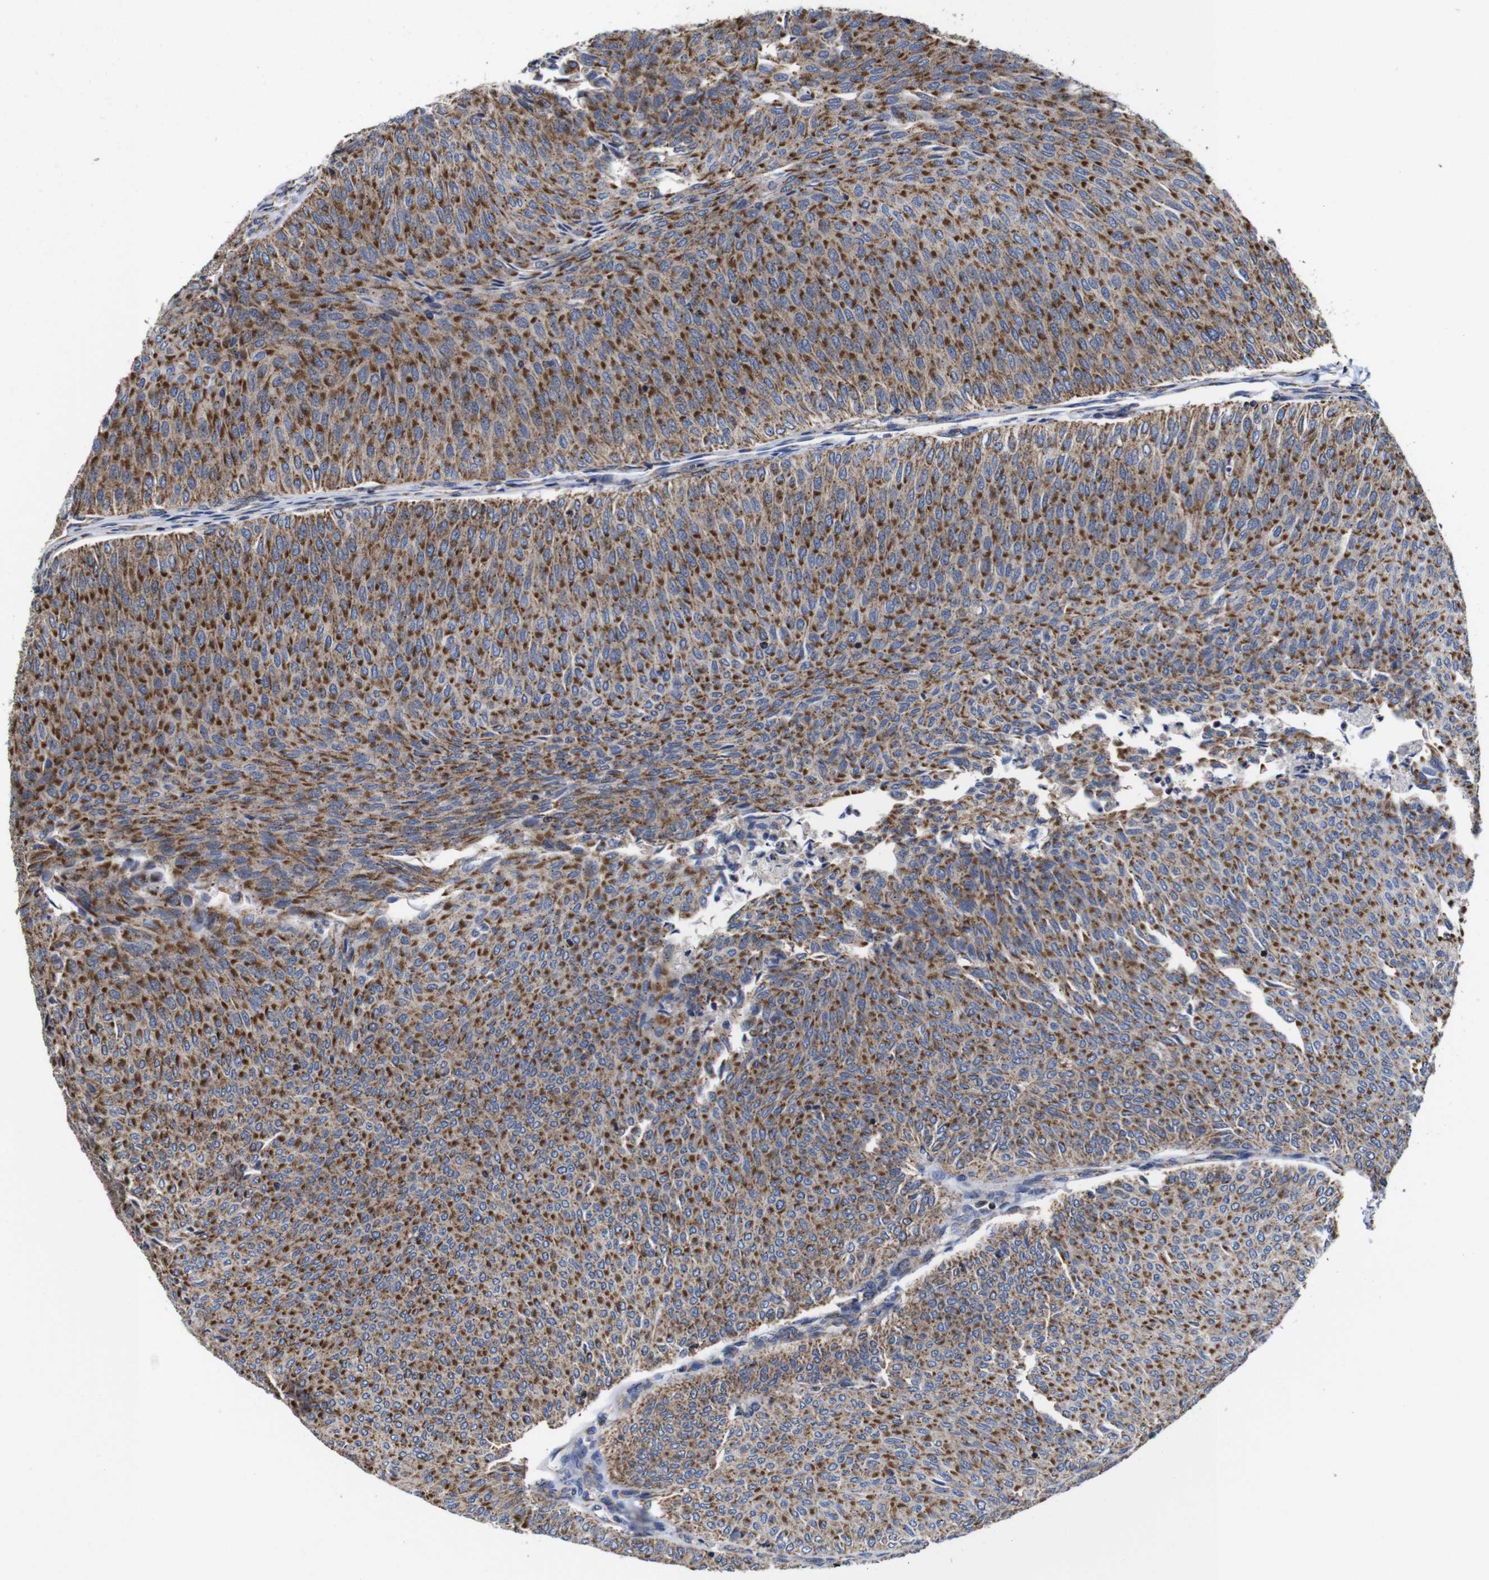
{"staining": {"intensity": "strong", "quantity": "25%-75%", "location": "cytoplasmic/membranous"}, "tissue": "urothelial cancer", "cell_type": "Tumor cells", "image_type": "cancer", "snomed": [{"axis": "morphology", "description": "Urothelial carcinoma, Low grade"}, {"axis": "topography", "description": "Urinary bladder"}], "caption": "Immunohistochemical staining of low-grade urothelial carcinoma exhibits strong cytoplasmic/membranous protein staining in approximately 25%-75% of tumor cells.", "gene": "C17orf80", "patient": {"sex": "male", "age": 78}}